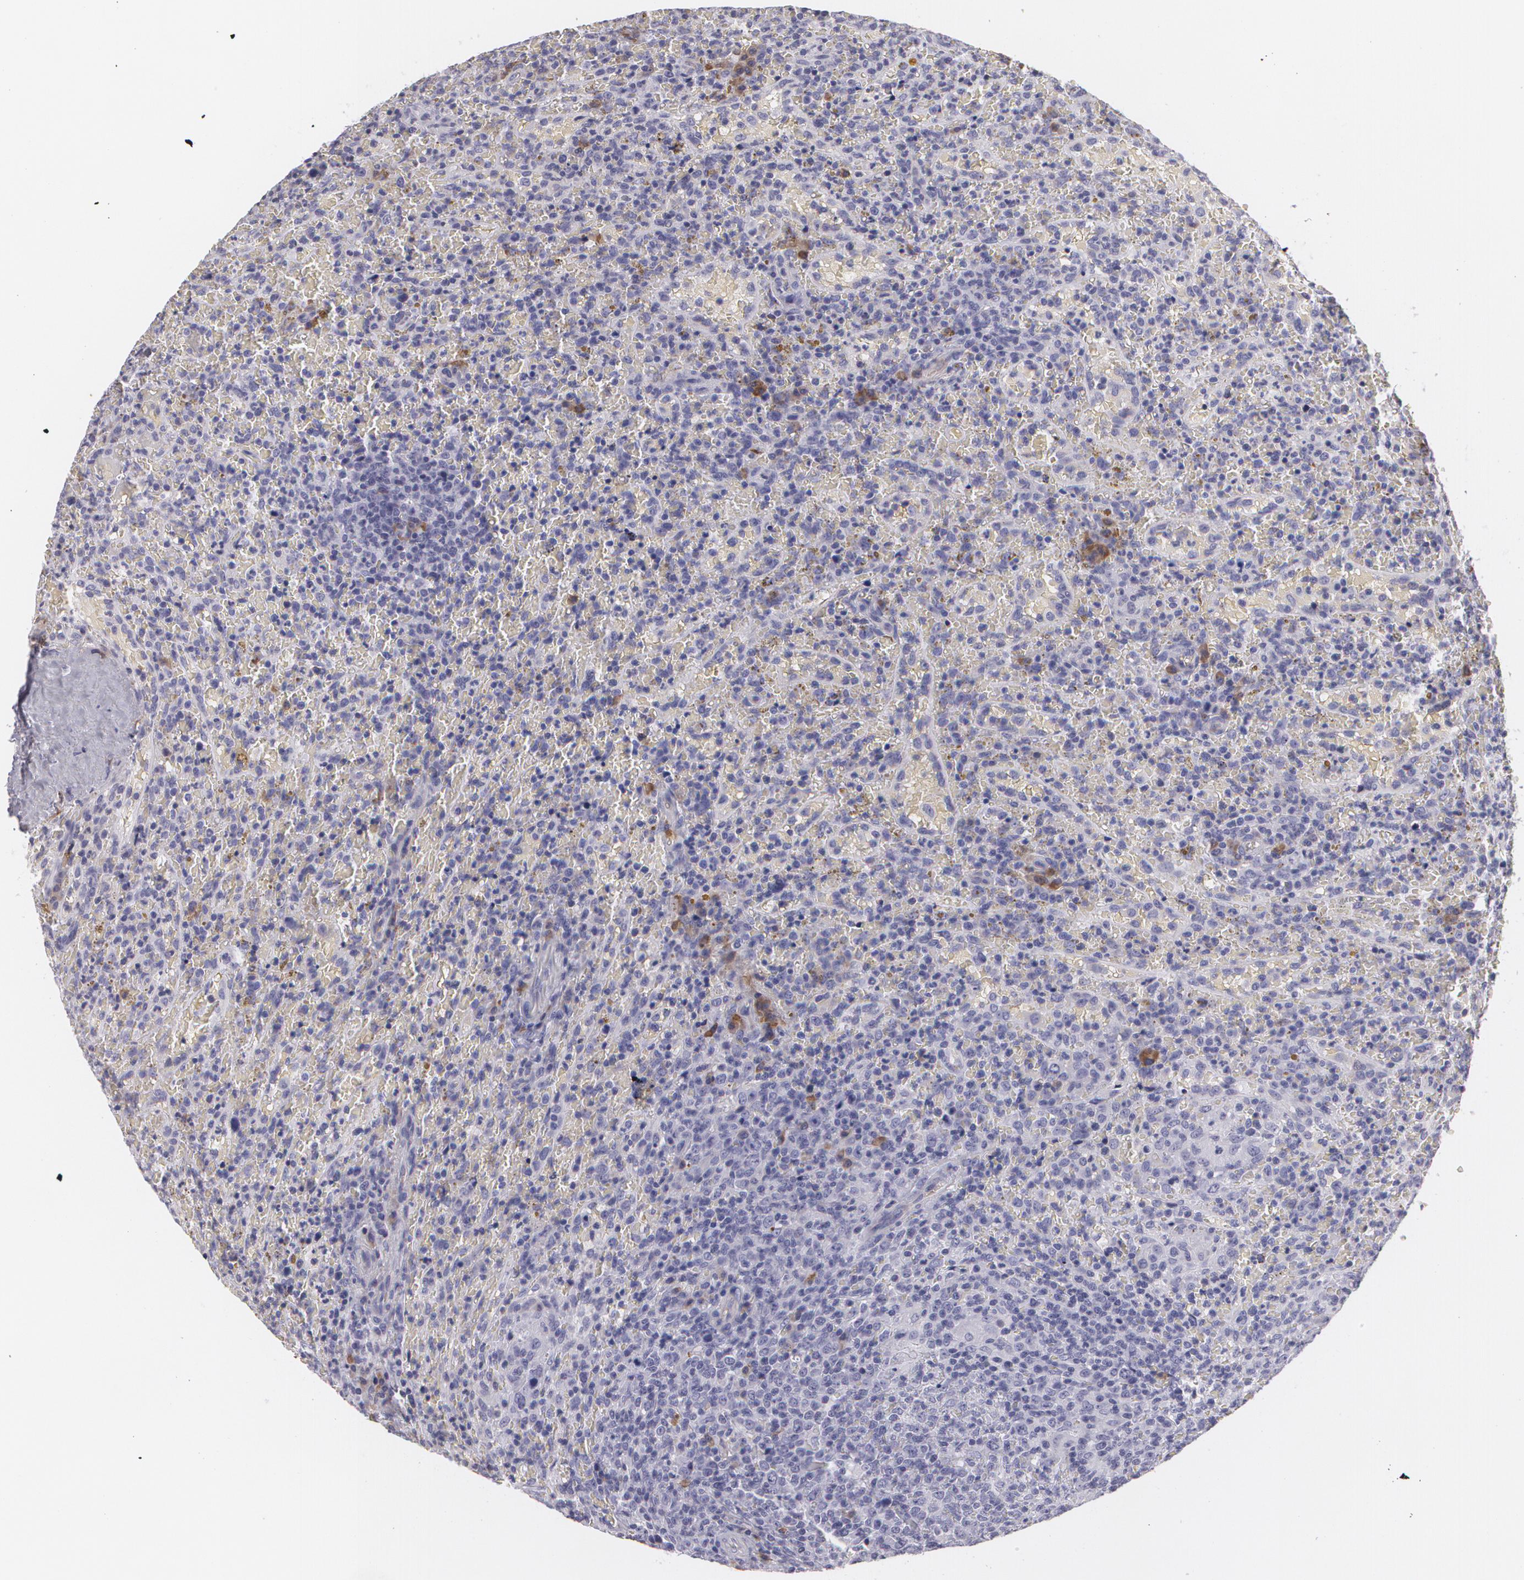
{"staining": {"intensity": "negative", "quantity": "none", "location": "none"}, "tissue": "lymphoma", "cell_type": "Tumor cells", "image_type": "cancer", "snomed": [{"axis": "morphology", "description": "Malignant lymphoma, non-Hodgkin's type, High grade"}, {"axis": "topography", "description": "Spleen"}, {"axis": "topography", "description": "Lymph node"}], "caption": "Immunohistochemistry (IHC) micrograph of neoplastic tissue: human lymphoma stained with DAB (3,3'-diaminobenzidine) displays no significant protein positivity in tumor cells.", "gene": "MAP2", "patient": {"sex": "female", "age": 70}}